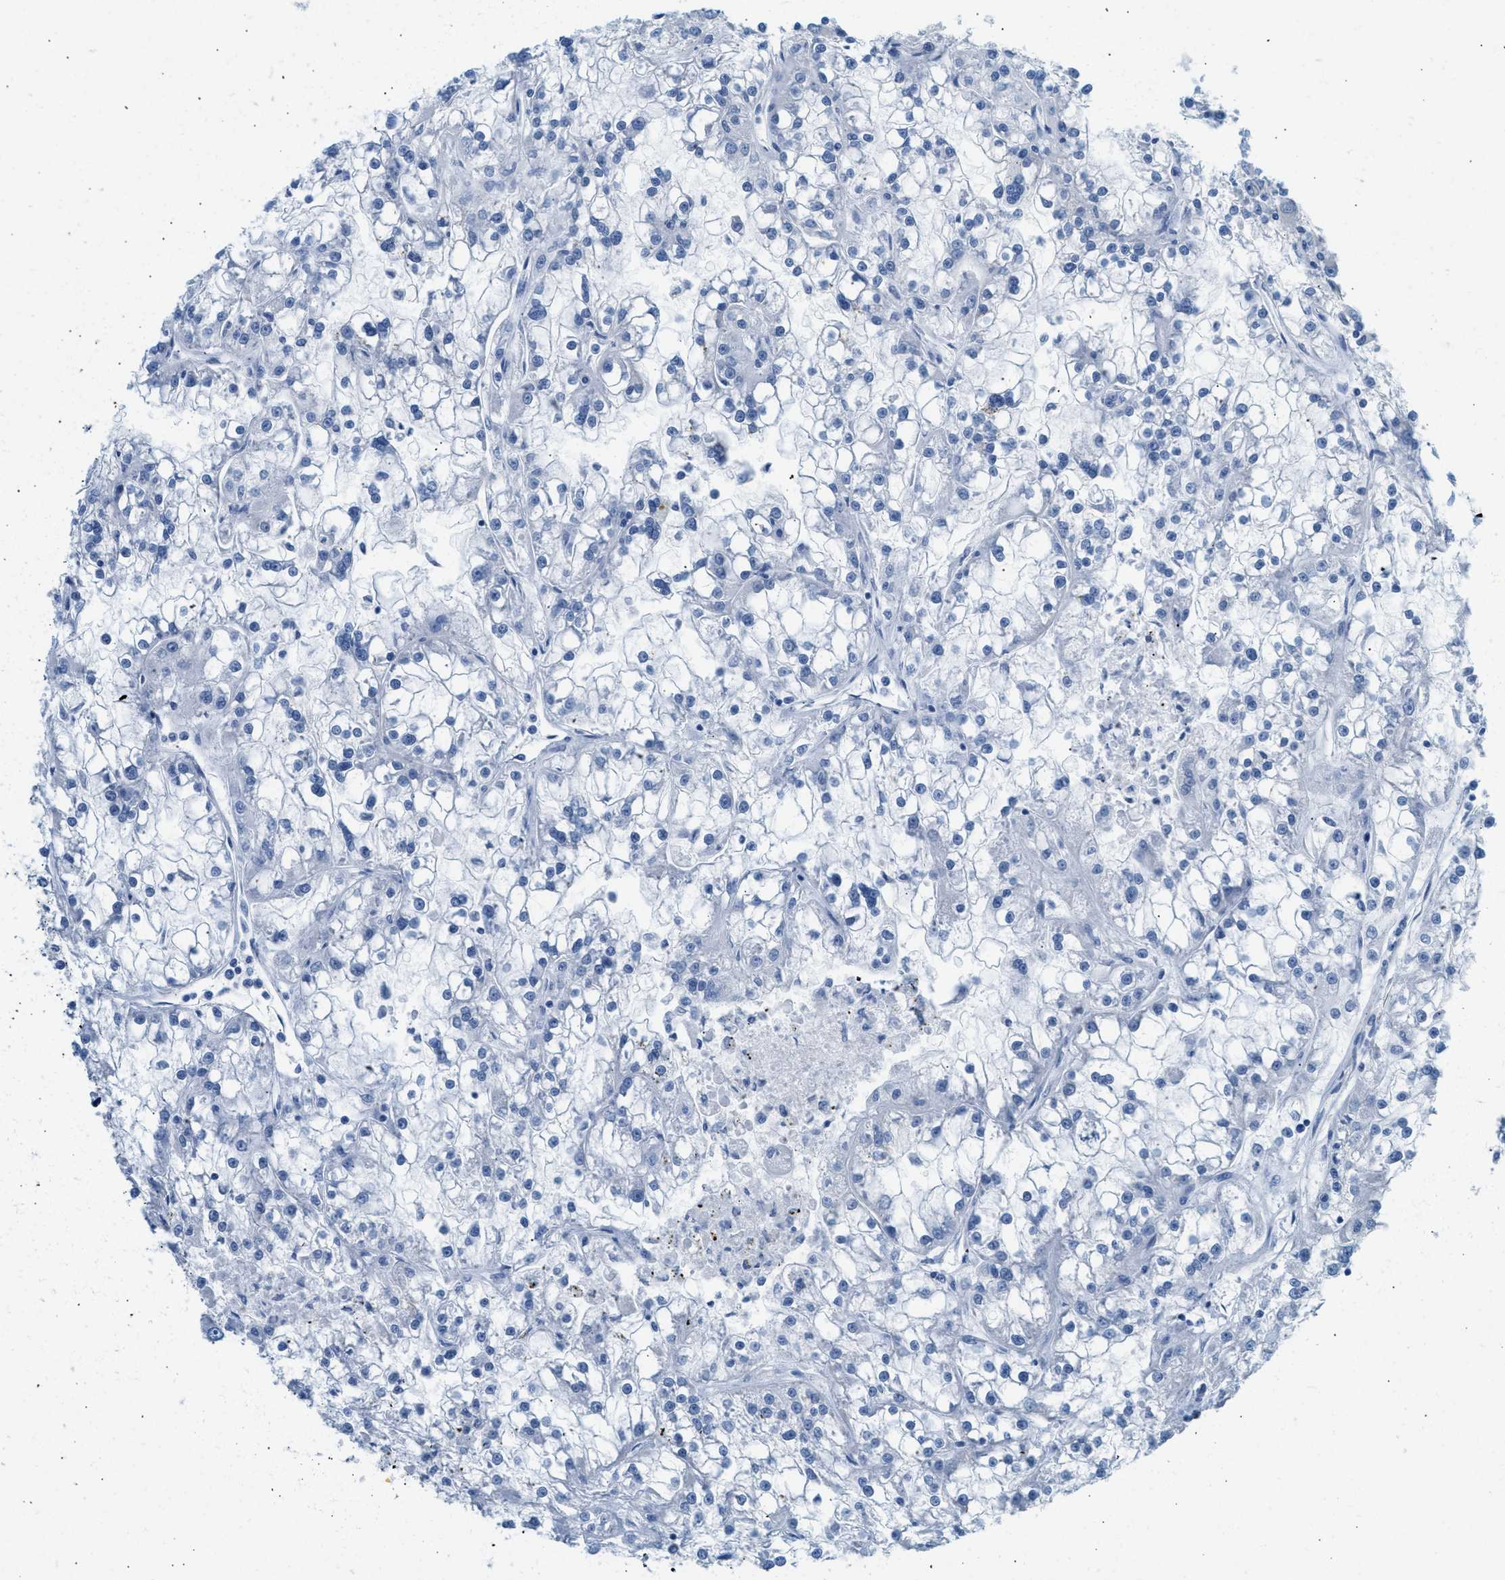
{"staining": {"intensity": "negative", "quantity": "none", "location": "none"}, "tissue": "renal cancer", "cell_type": "Tumor cells", "image_type": "cancer", "snomed": [{"axis": "morphology", "description": "Adenocarcinoma, NOS"}, {"axis": "topography", "description": "Kidney"}], "caption": "Immunohistochemistry (IHC) micrograph of renal cancer (adenocarcinoma) stained for a protein (brown), which demonstrates no expression in tumor cells. (DAB immunohistochemistry with hematoxylin counter stain).", "gene": "SPAM1", "patient": {"sex": "female", "age": 52}}